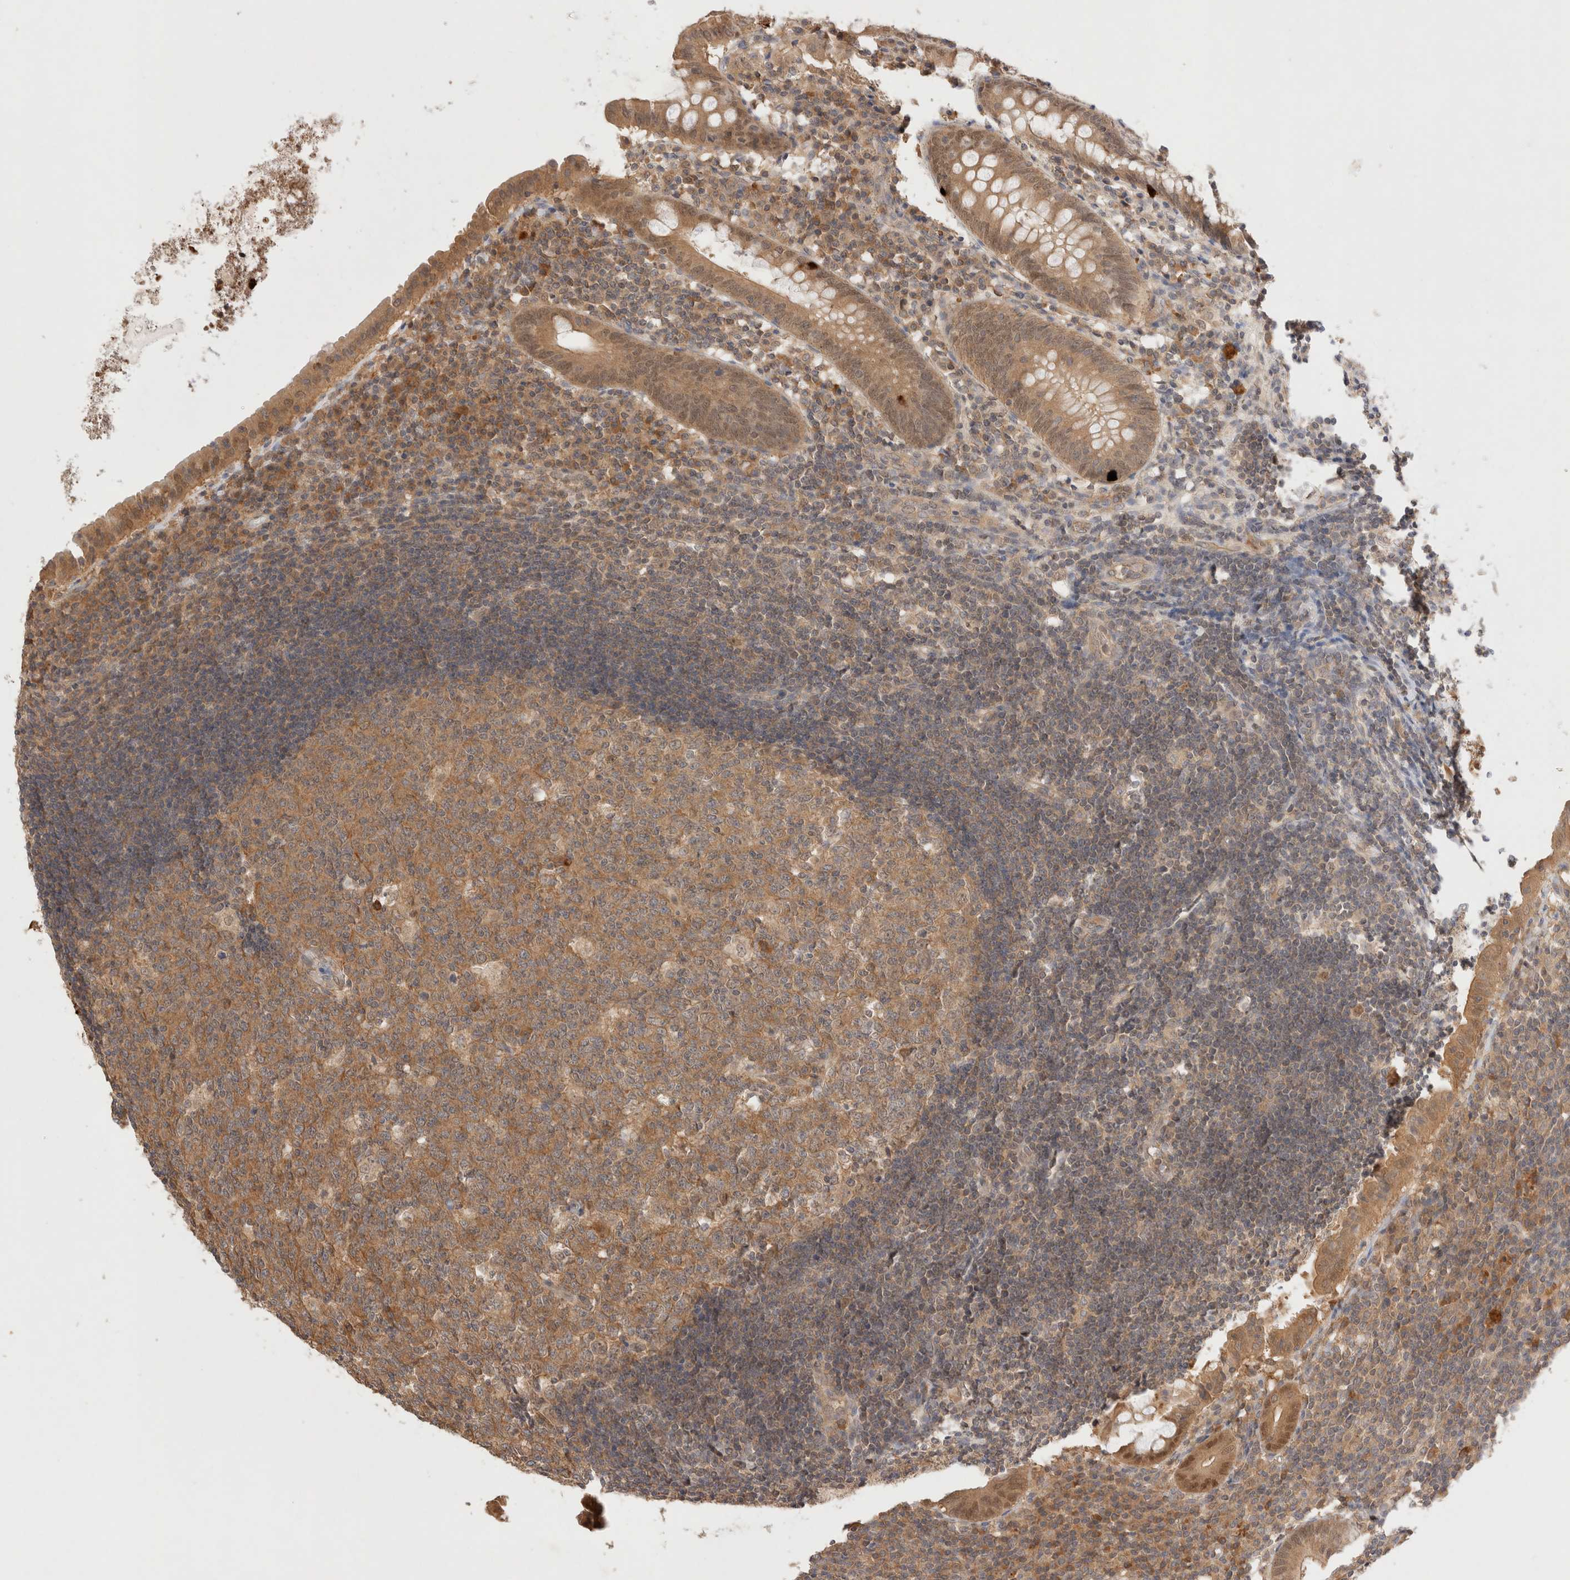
{"staining": {"intensity": "moderate", "quantity": ">75%", "location": "cytoplasmic/membranous,nuclear"}, "tissue": "appendix", "cell_type": "Glandular cells", "image_type": "normal", "snomed": [{"axis": "morphology", "description": "Normal tissue, NOS"}, {"axis": "topography", "description": "Appendix"}], "caption": "Immunohistochemical staining of normal appendix shows >75% levels of moderate cytoplasmic/membranous,nuclear protein expression in about >75% of glandular cells.", "gene": "CARNMT1", "patient": {"sex": "female", "age": 54}}